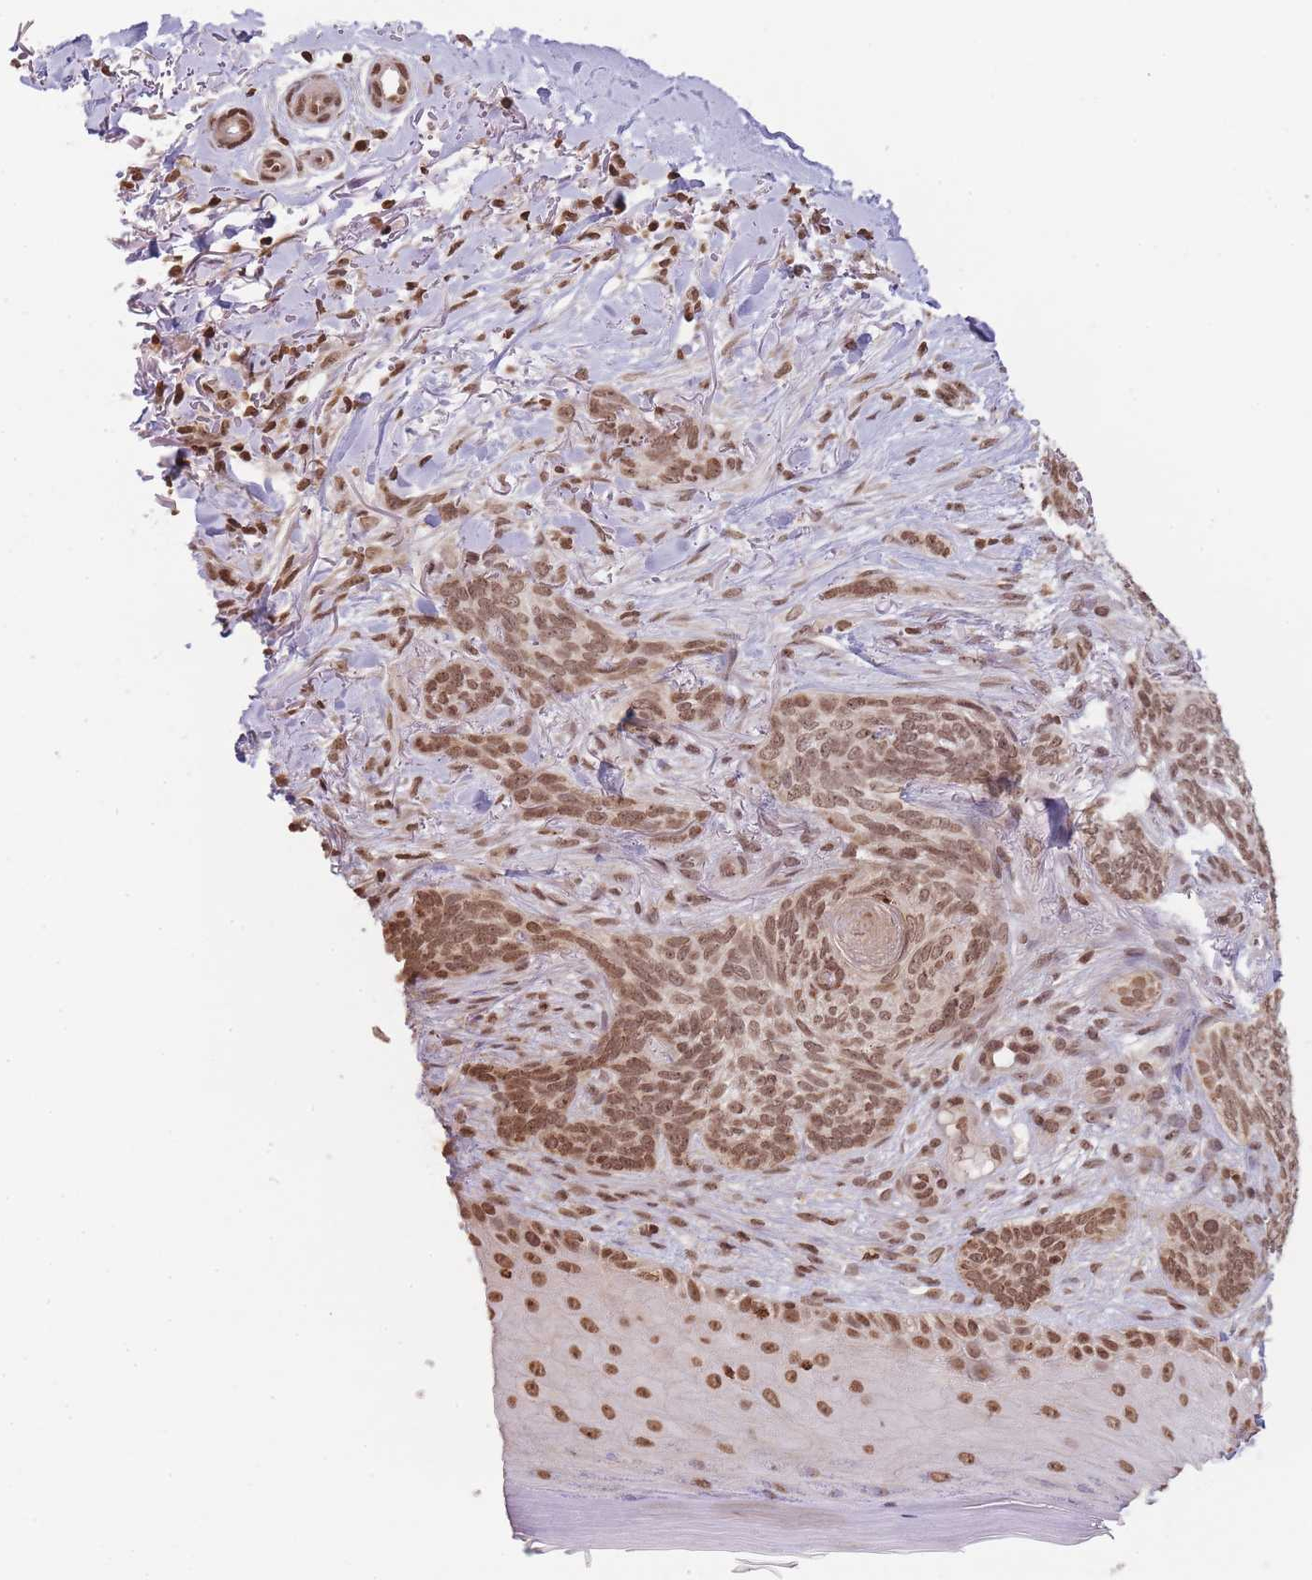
{"staining": {"intensity": "moderate", "quantity": ">75%", "location": "nuclear"}, "tissue": "skin cancer", "cell_type": "Tumor cells", "image_type": "cancer", "snomed": [{"axis": "morphology", "description": "Normal tissue, NOS"}, {"axis": "morphology", "description": "Basal cell carcinoma"}, {"axis": "topography", "description": "Skin"}], "caption": "Immunohistochemical staining of basal cell carcinoma (skin) shows moderate nuclear protein staining in approximately >75% of tumor cells. (DAB IHC with brightfield microscopy, high magnification).", "gene": "WWTR1", "patient": {"sex": "female", "age": 67}}